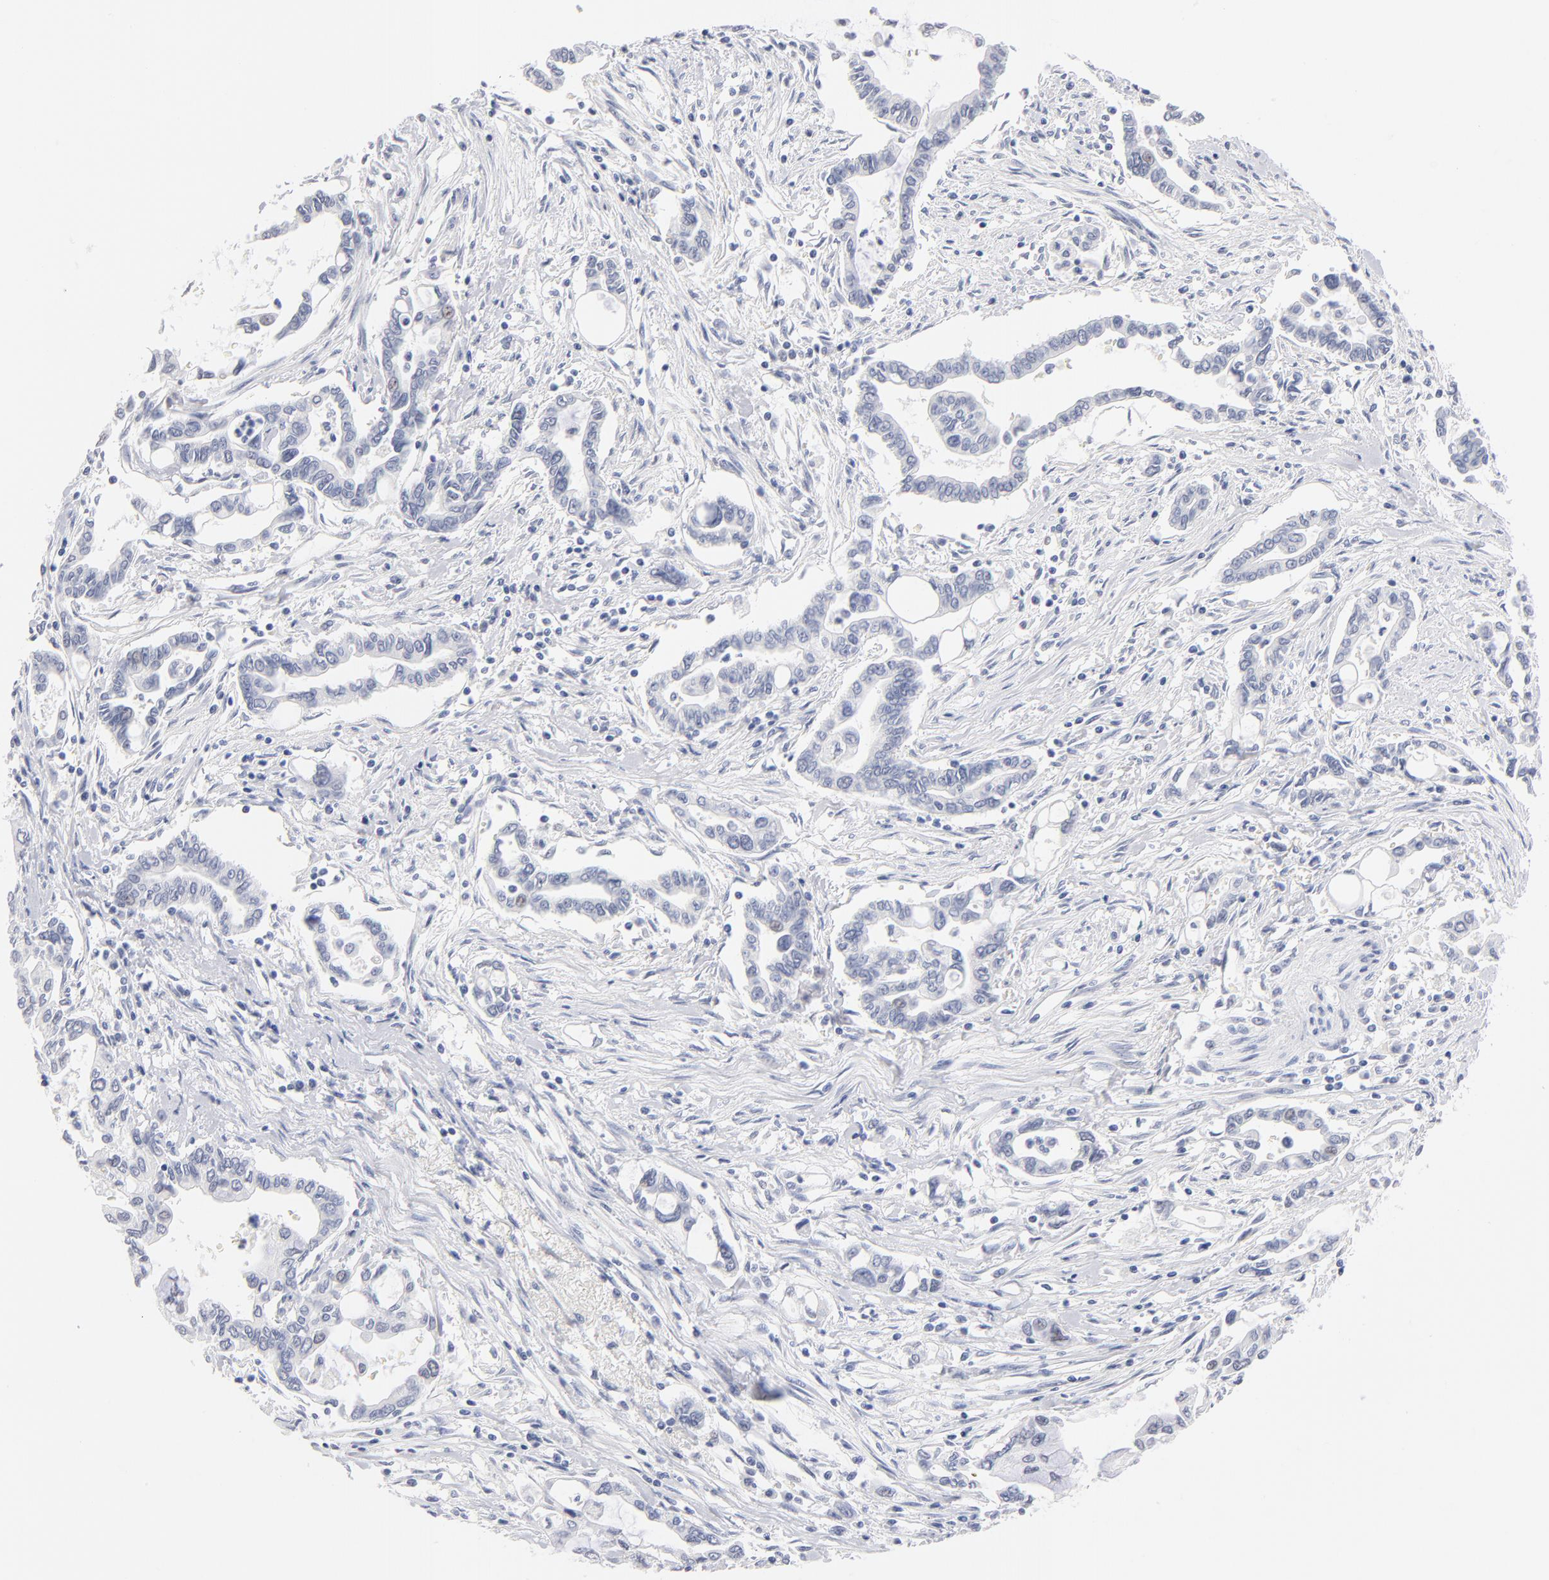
{"staining": {"intensity": "negative", "quantity": "none", "location": "none"}, "tissue": "pancreatic cancer", "cell_type": "Tumor cells", "image_type": "cancer", "snomed": [{"axis": "morphology", "description": "Adenocarcinoma, NOS"}, {"axis": "topography", "description": "Pancreas"}], "caption": "The IHC image has no significant staining in tumor cells of pancreatic adenocarcinoma tissue.", "gene": "KHNYN", "patient": {"sex": "female", "age": 57}}